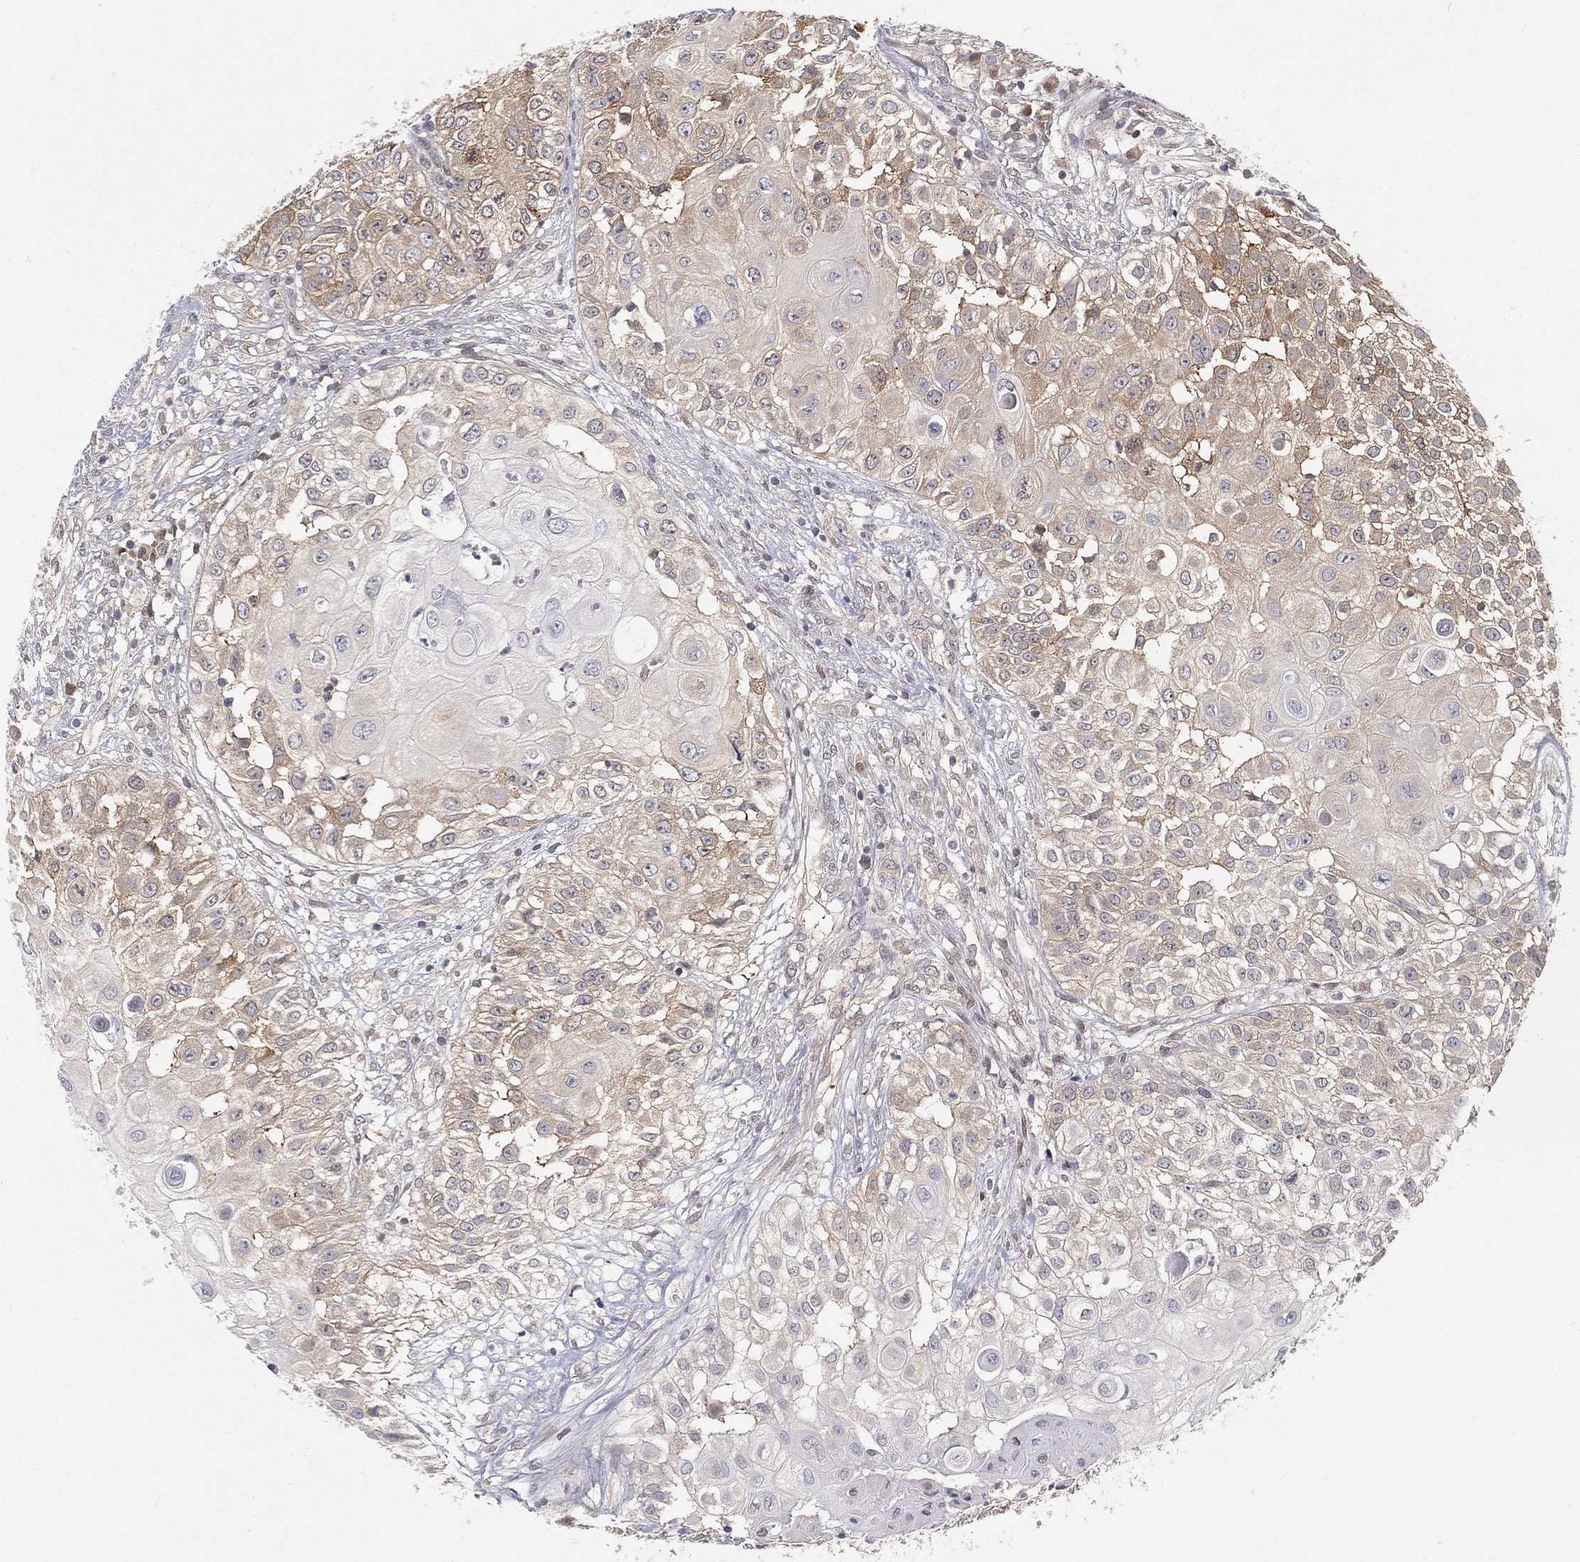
{"staining": {"intensity": "moderate", "quantity": "<25%", "location": "cytoplasmic/membranous"}, "tissue": "urothelial cancer", "cell_type": "Tumor cells", "image_type": "cancer", "snomed": [{"axis": "morphology", "description": "Urothelial carcinoma, High grade"}, {"axis": "topography", "description": "Urinary bladder"}], "caption": "Protein staining exhibits moderate cytoplasmic/membranous staining in about <25% of tumor cells in urothelial carcinoma (high-grade). The staining was performed using DAB, with brown indicating positive protein expression. Nuclei are stained blue with hematoxylin.", "gene": "TMTC4", "patient": {"sex": "female", "age": 79}}